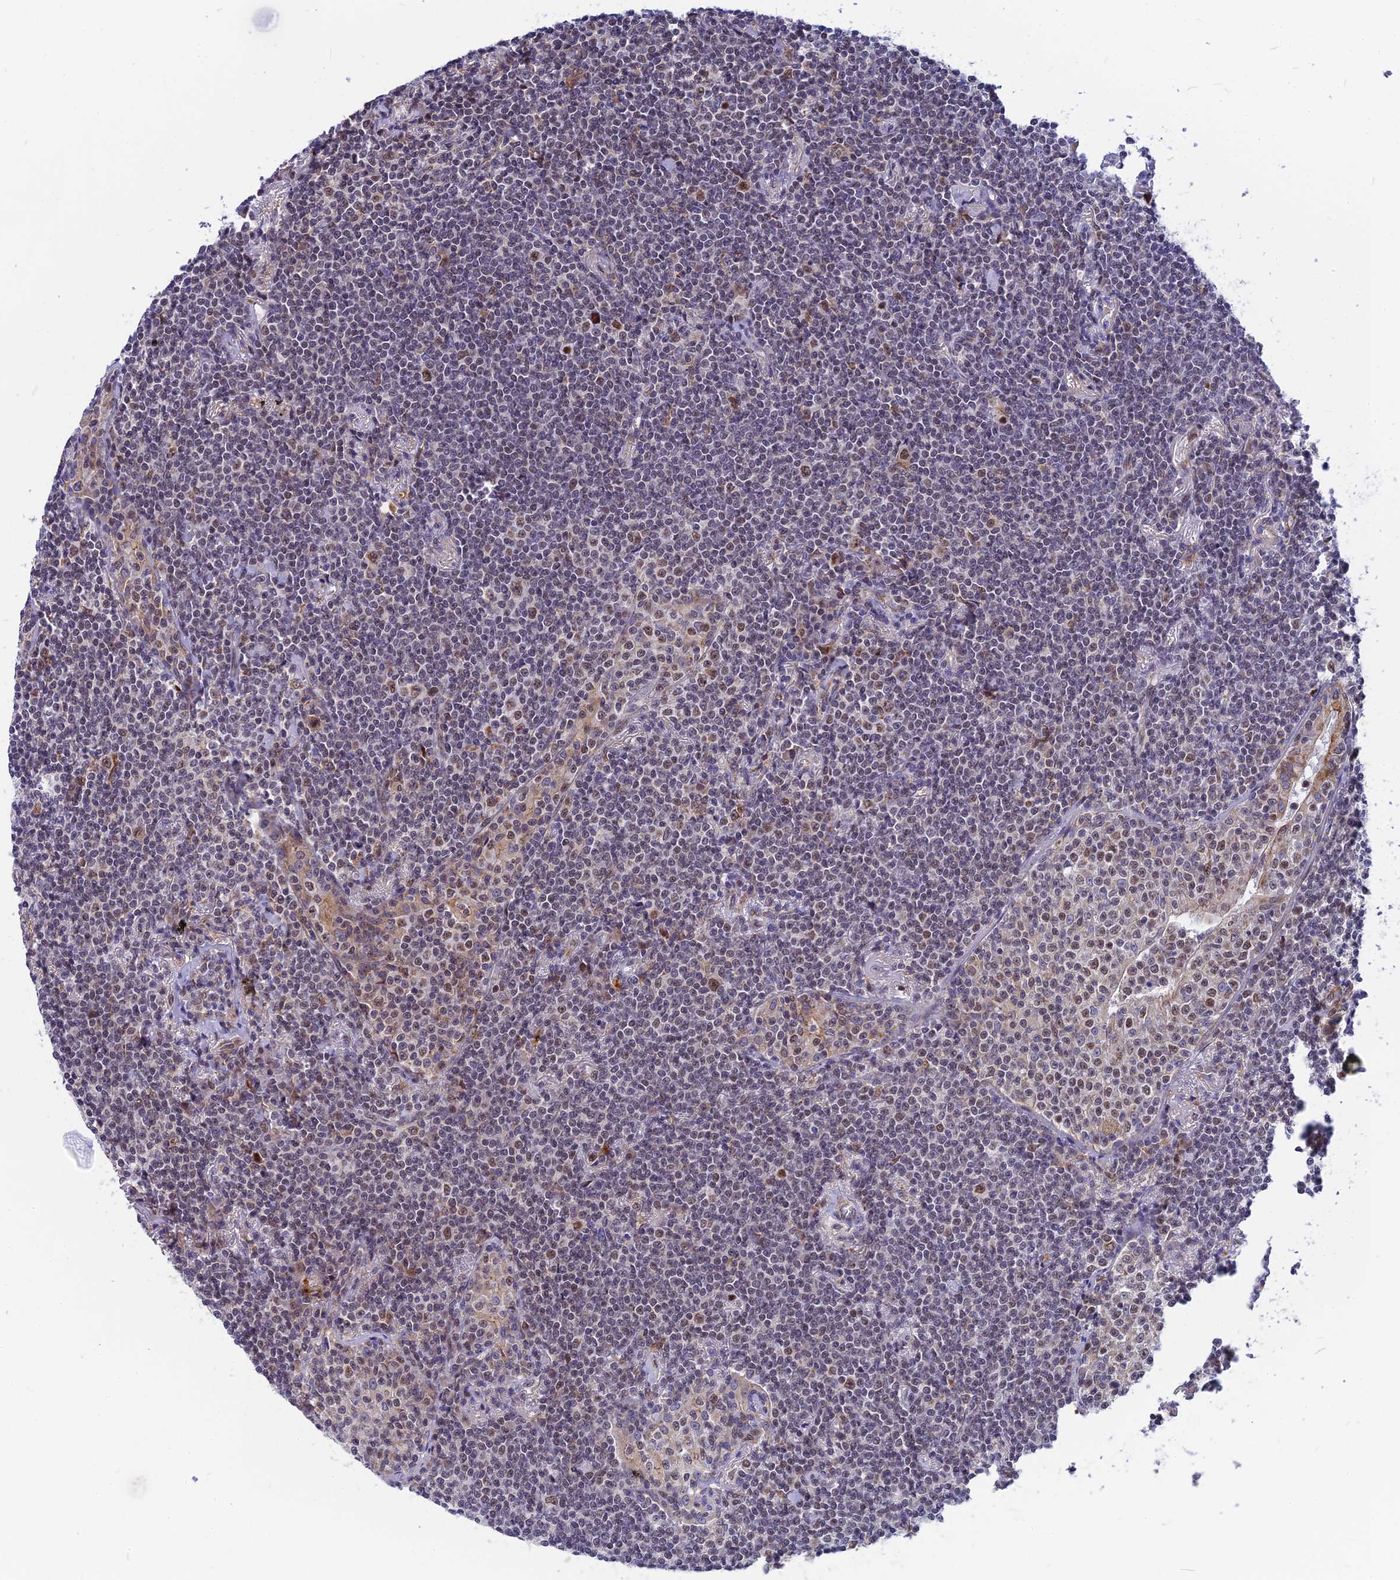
{"staining": {"intensity": "weak", "quantity": "<25%", "location": "nuclear"}, "tissue": "lymphoma", "cell_type": "Tumor cells", "image_type": "cancer", "snomed": [{"axis": "morphology", "description": "Malignant lymphoma, non-Hodgkin's type, Low grade"}, {"axis": "topography", "description": "Lung"}], "caption": "An image of human low-grade malignant lymphoma, non-Hodgkin's type is negative for staining in tumor cells.", "gene": "CMC1", "patient": {"sex": "female", "age": 71}}